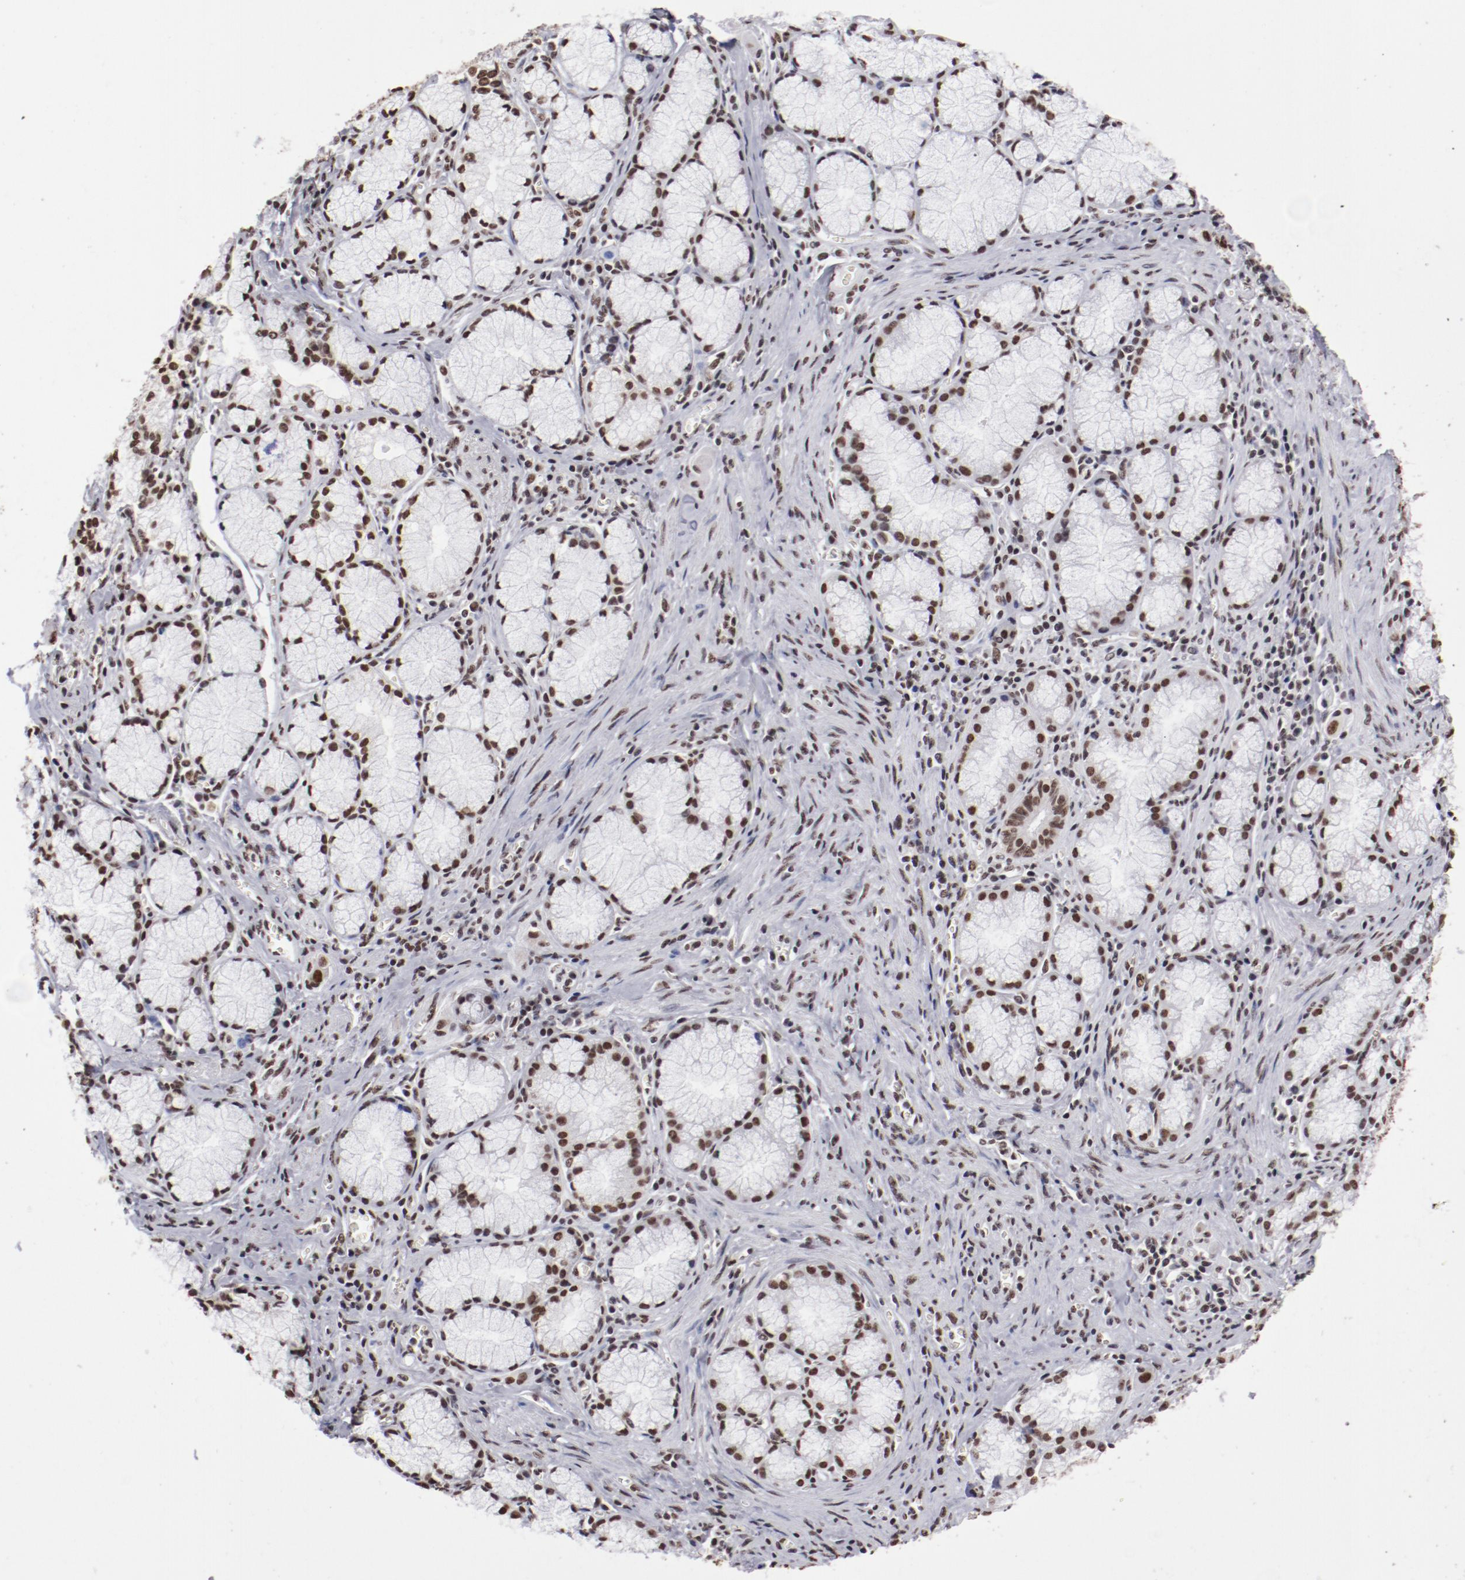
{"staining": {"intensity": "strong", "quantity": ">75%", "location": "nuclear"}, "tissue": "pancreatic cancer", "cell_type": "Tumor cells", "image_type": "cancer", "snomed": [{"axis": "morphology", "description": "Adenocarcinoma, NOS"}, {"axis": "topography", "description": "Pancreas"}], "caption": "IHC of pancreatic cancer exhibits high levels of strong nuclear expression in about >75% of tumor cells. (Stains: DAB (3,3'-diaminobenzidine) in brown, nuclei in blue, Microscopy: brightfield microscopy at high magnification).", "gene": "HNRNPA2B1", "patient": {"sex": "male", "age": 77}}